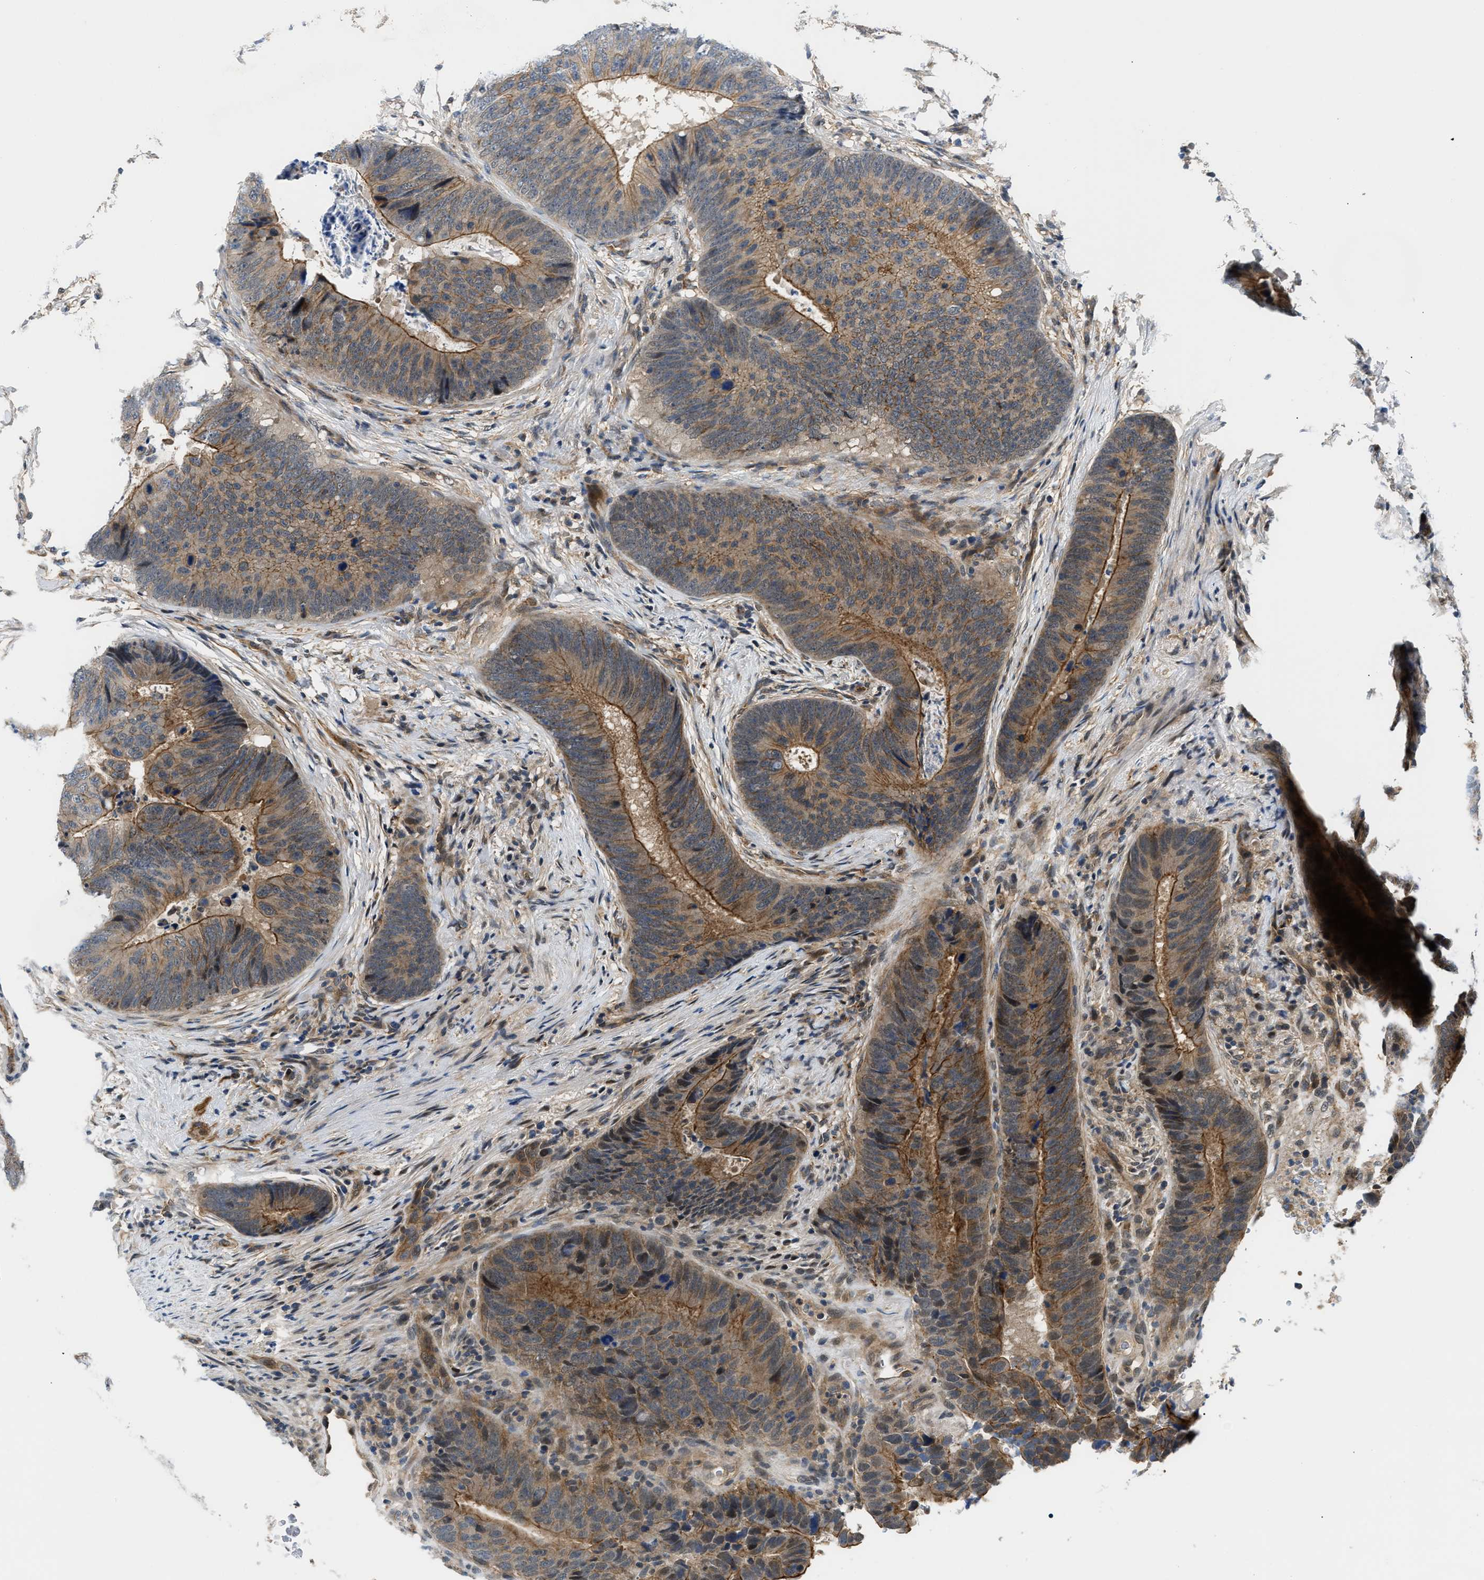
{"staining": {"intensity": "moderate", "quantity": ">75%", "location": "cytoplasmic/membranous"}, "tissue": "colorectal cancer", "cell_type": "Tumor cells", "image_type": "cancer", "snomed": [{"axis": "morphology", "description": "Adenocarcinoma, NOS"}, {"axis": "topography", "description": "Colon"}], "caption": "Immunohistochemical staining of human colorectal cancer (adenocarcinoma) demonstrates moderate cytoplasmic/membranous protein expression in about >75% of tumor cells. Nuclei are stained in blue.", "gene": "COPS2", "patient": {"sex": "male", "age": 56}}